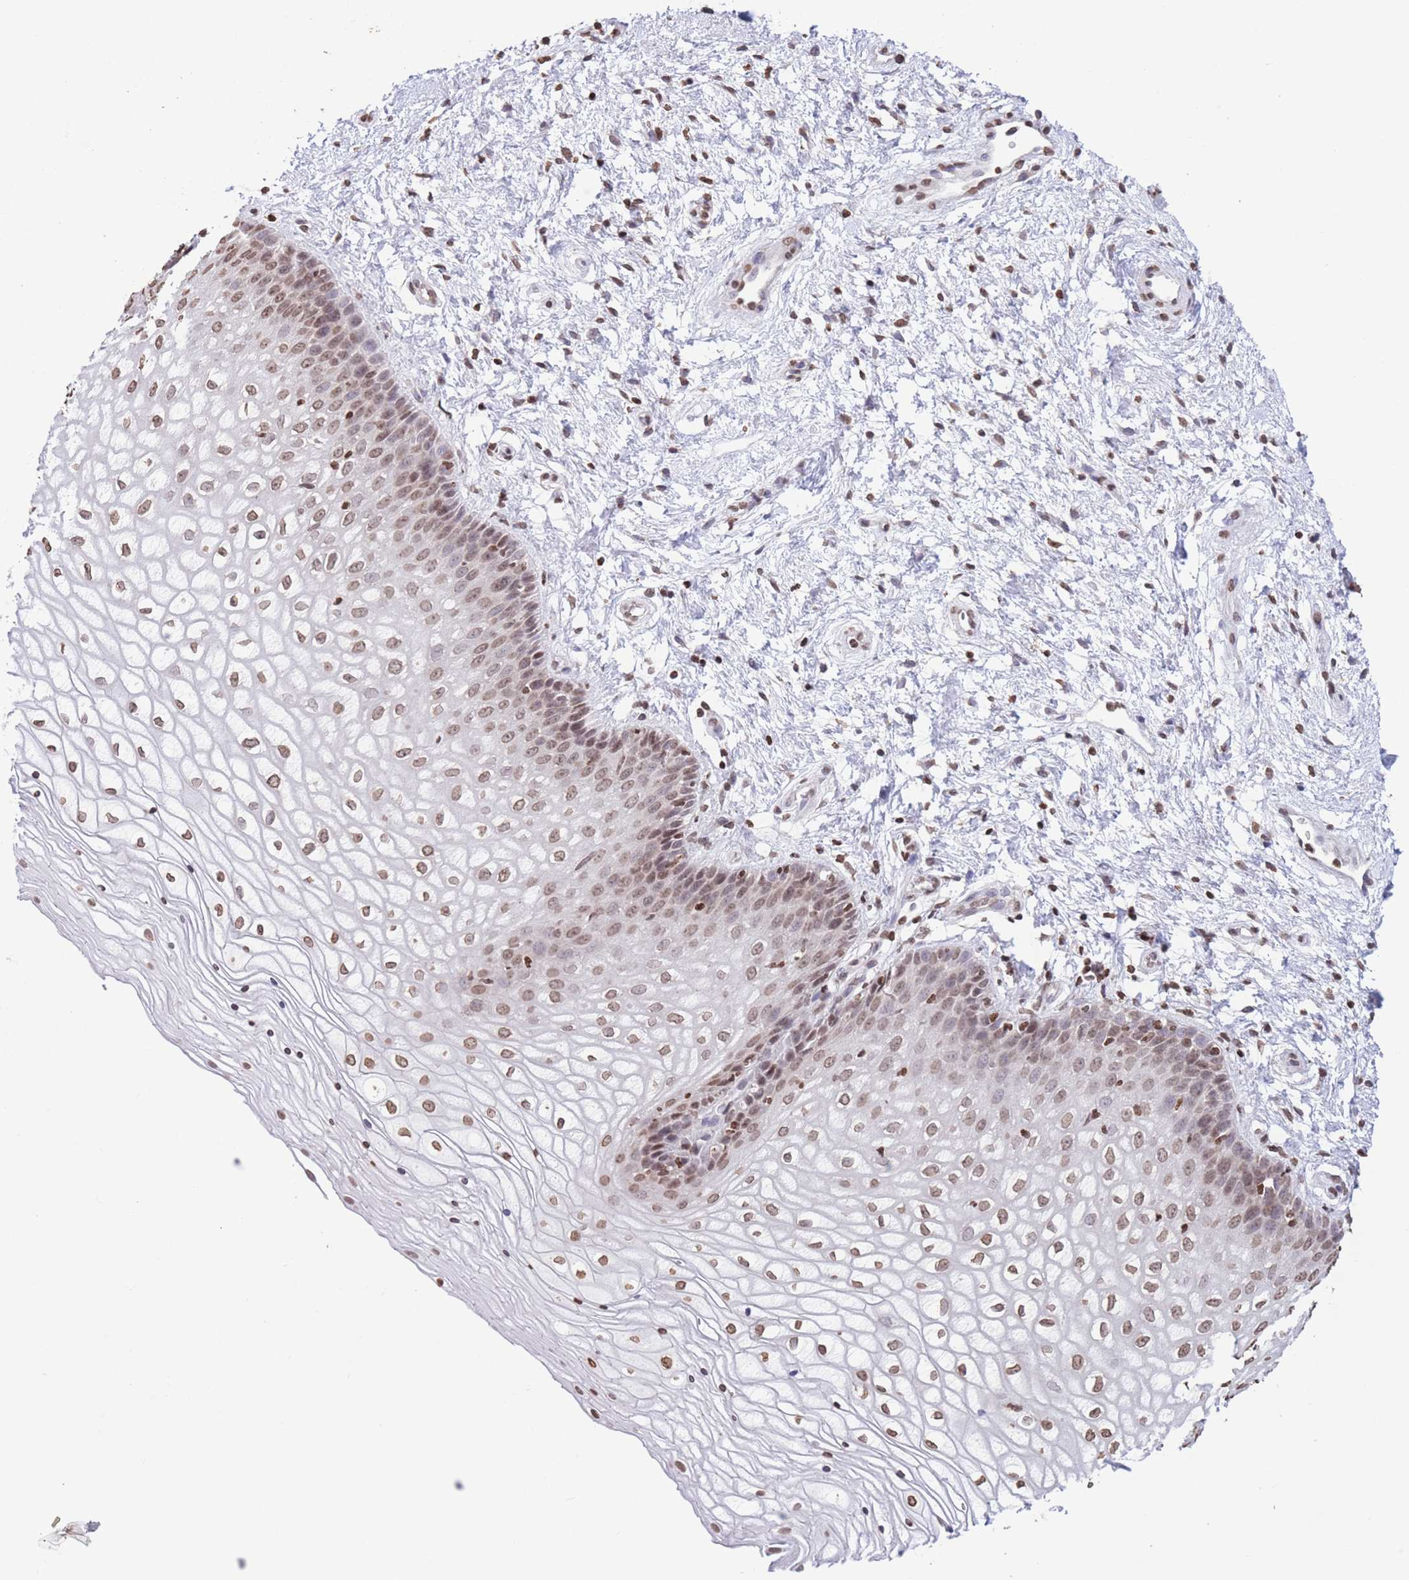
{"staining": {"intensity": "moderate", "quantity": ">75%", "location": "nuclear"}, "tissue": "vagina", "cell_type": "Squamous epithelial cells", "image_type": "normal", "snomed": [{"axis": "morphology", "description": "Normal tissue, NOS"}, {"axis": "topography", "description": "Vagina"}], "caption": "DAB (3,3'-diaminobenzidine) immunohistochemical staining of unremarkable human vagina demonstrates moderate nuclear protein positivity in approximately >75% of squamous epithelial cells.", "gene": "H2BC10", "patient": {"sex": "female", "age": 34}}